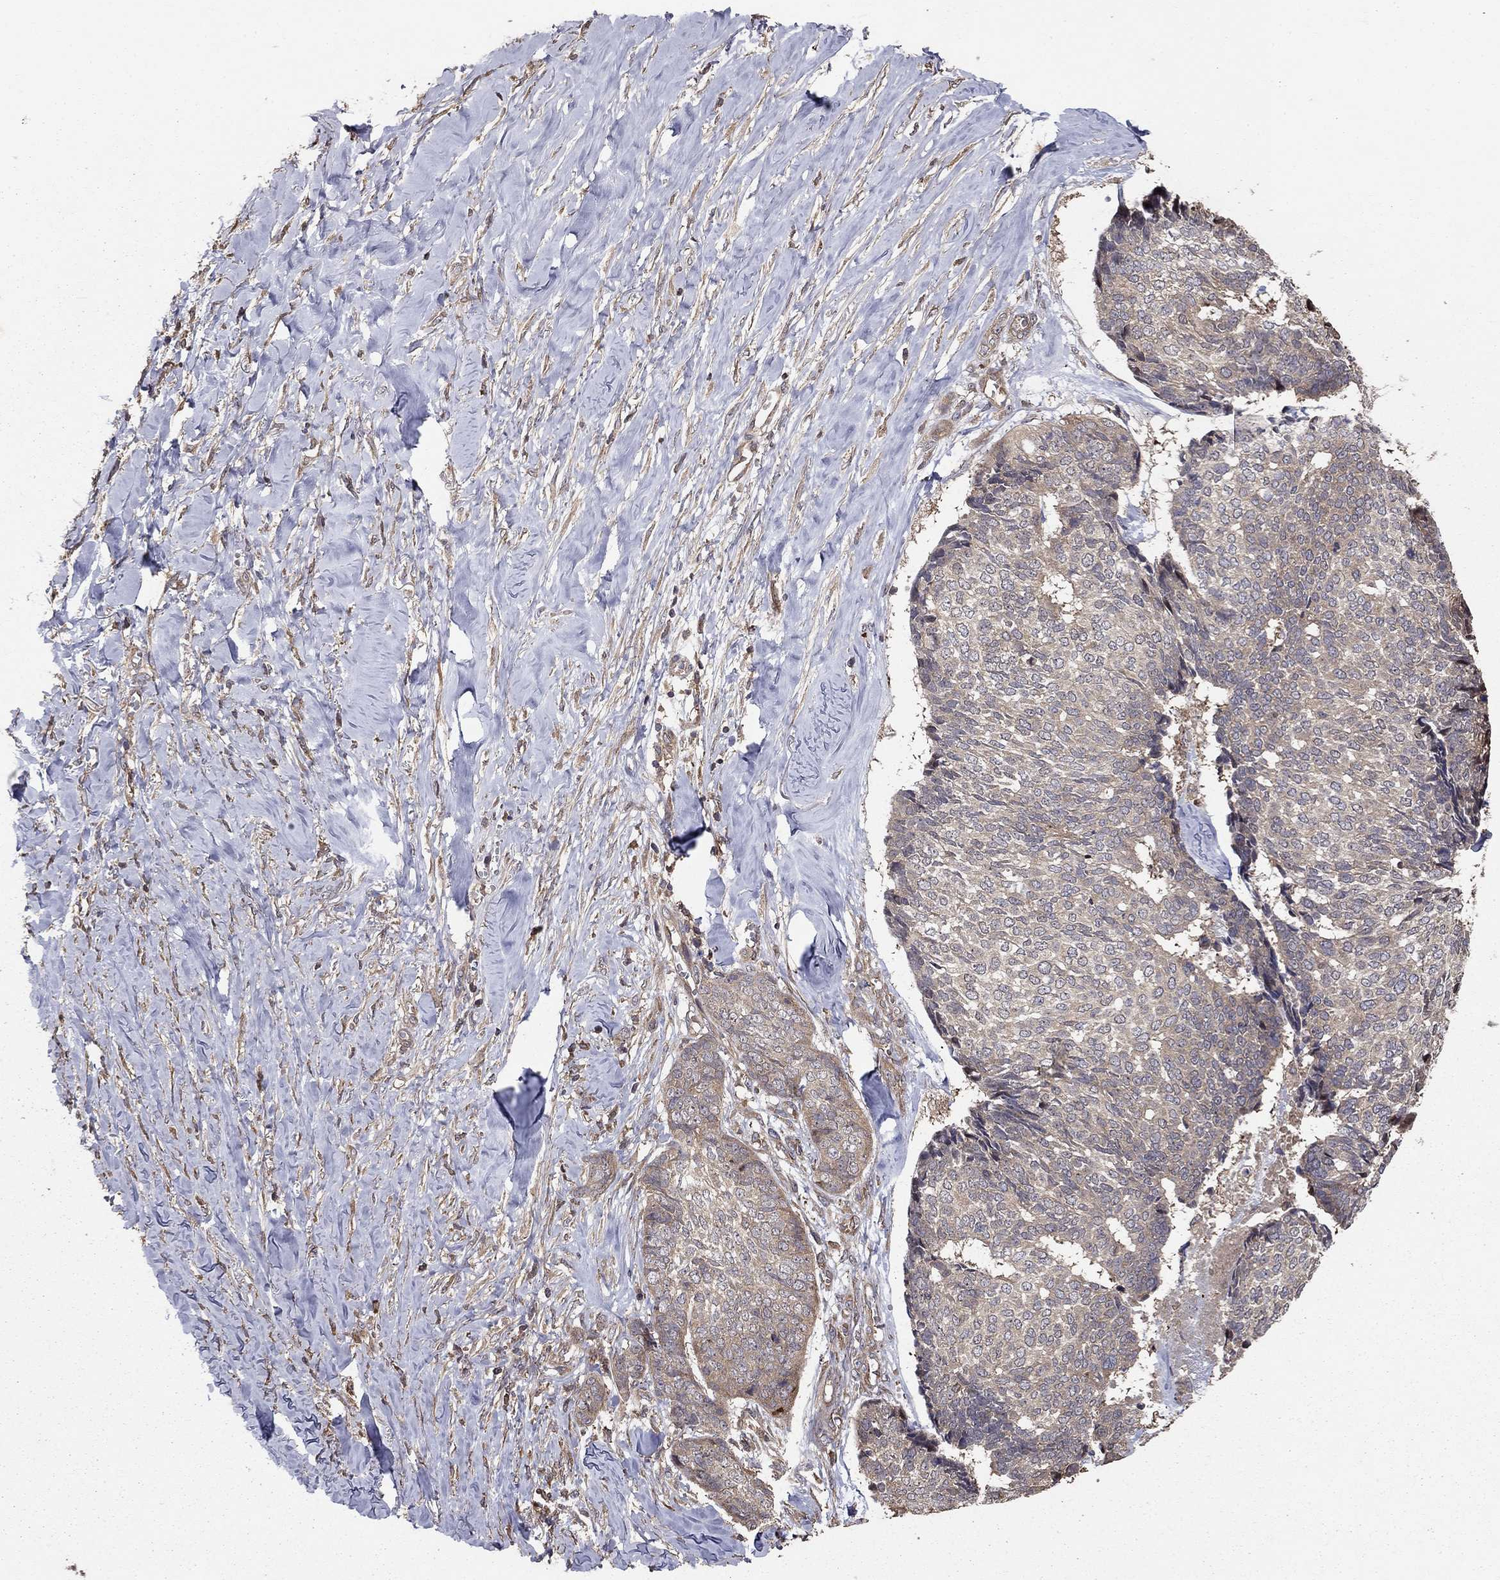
{"staining": {"intensity": "negative", "quantity": "none", "location": "none"}, "tissue": "skin cancer", "cell_type": "Tumor cells", "image_type": "cancer", "snomed": [{"axis": "morphology", "description": "Basal cell carcinoma"}, {"axis": "topography", "description": "Skin"}], "caption": "This is an immunohistochemistry image of human skin cancer (basal cell carcinoma). There is no expression in tumor cells.", "gene": "BABAM2", "patient": {"sex": "male", "age": 86}}